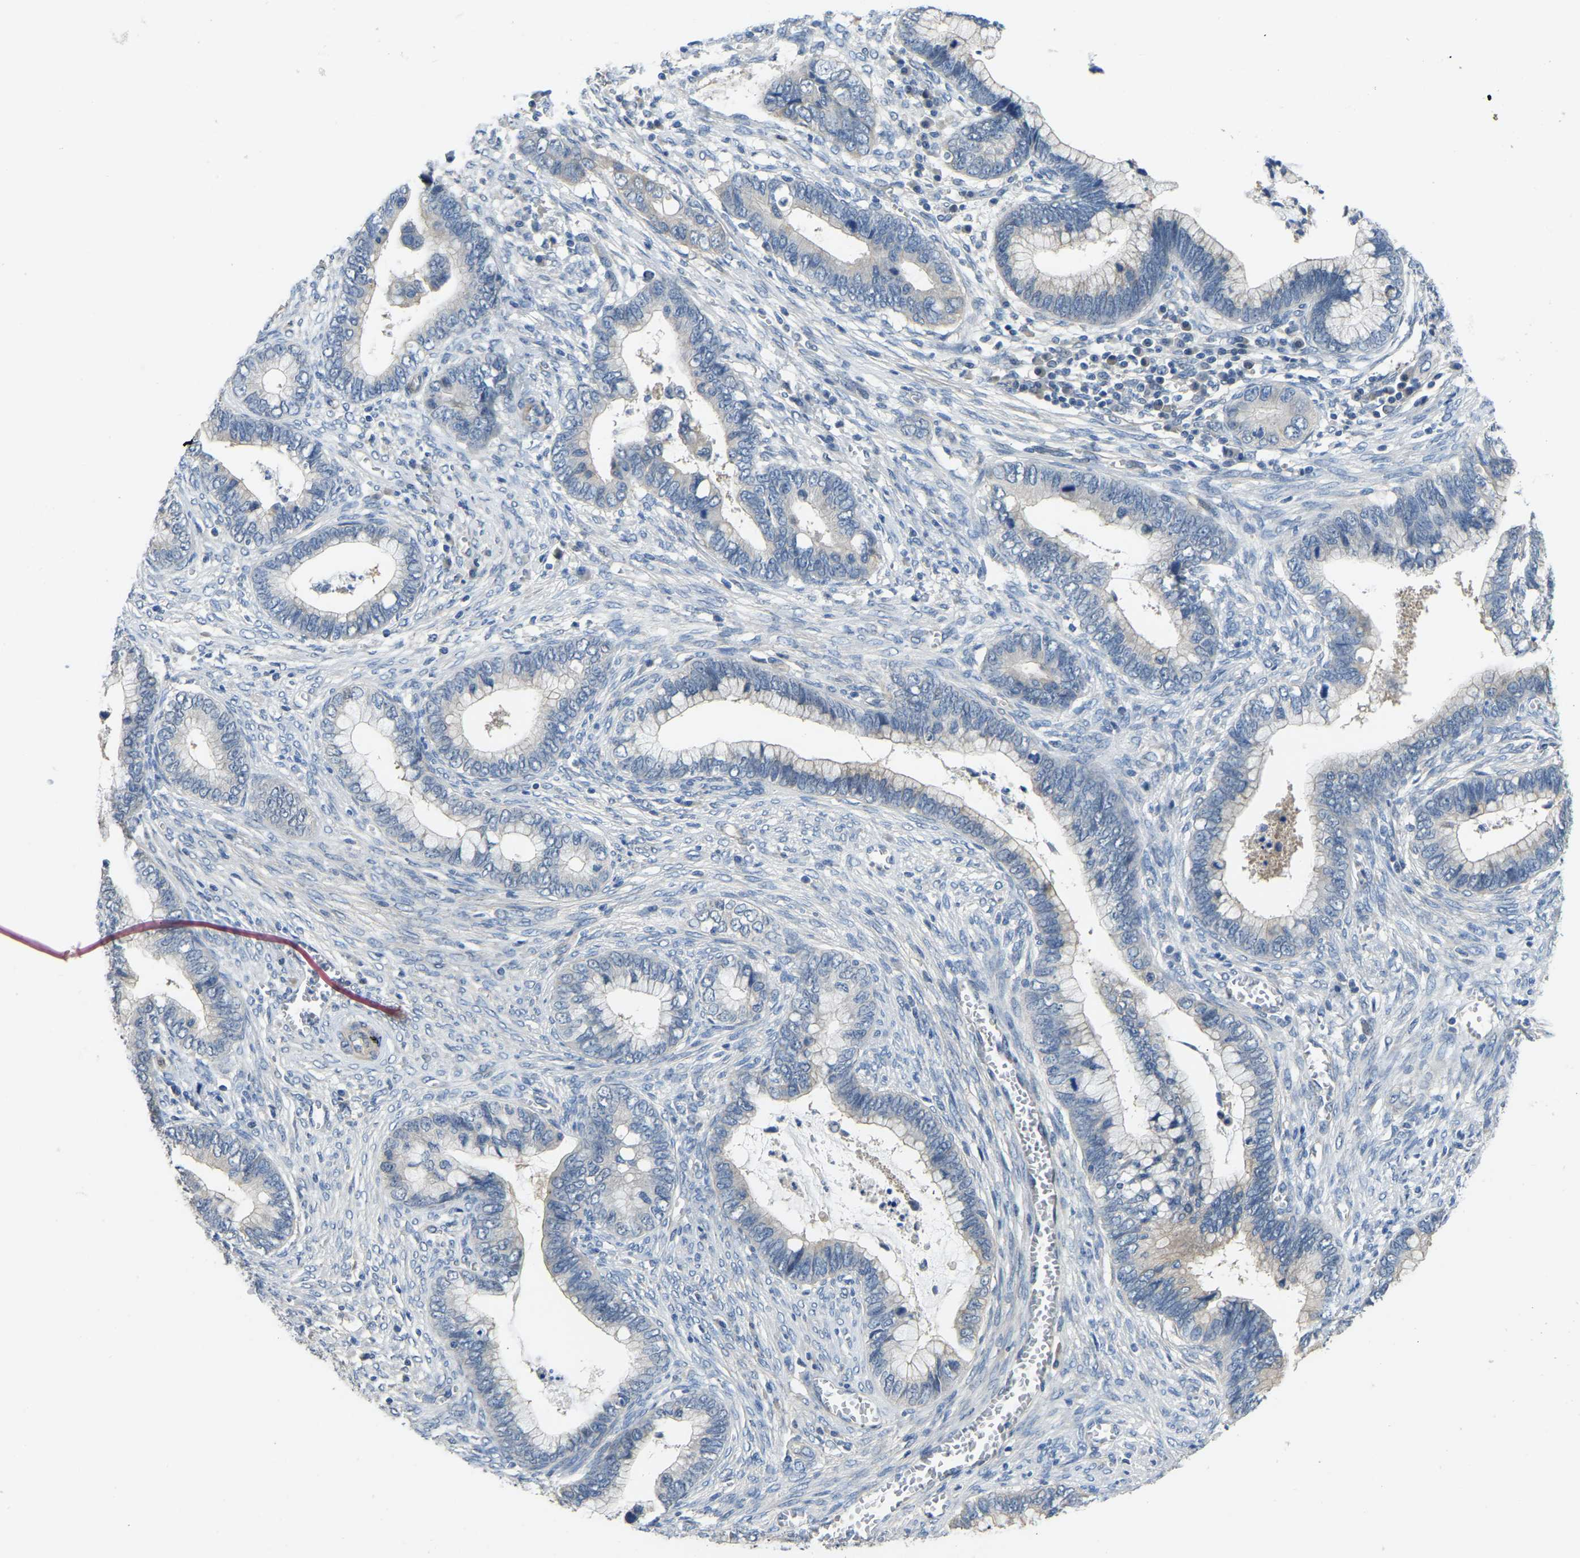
{"staining": {"intensity": "negative", "quantity": "none", "location": "none"}, "tissue": "cervical cancer", "cell_type": "Tumor cells", "image_type": "cancer", "snomed": [{"axis": "morphology", "description": "Adenocarcinoma, NOS"}, {"axis": "topography", "description": "Cervix"}], "caption": "This photomicrograph is of cervical cancer (adenocarcinoma) stained with immunohistochemistry to label a protein in brown with the nuclei are counter-stained blue. There is no positivity in tumor cells. (Stains: DAB (3,3'-diaminobenzidine) IHC with hematoxylin counter stain, Microscopy: brightfield microscopy at high magnification).", "gene": "HIGD2B", "patient": {"sex": "female", "age": 44}}